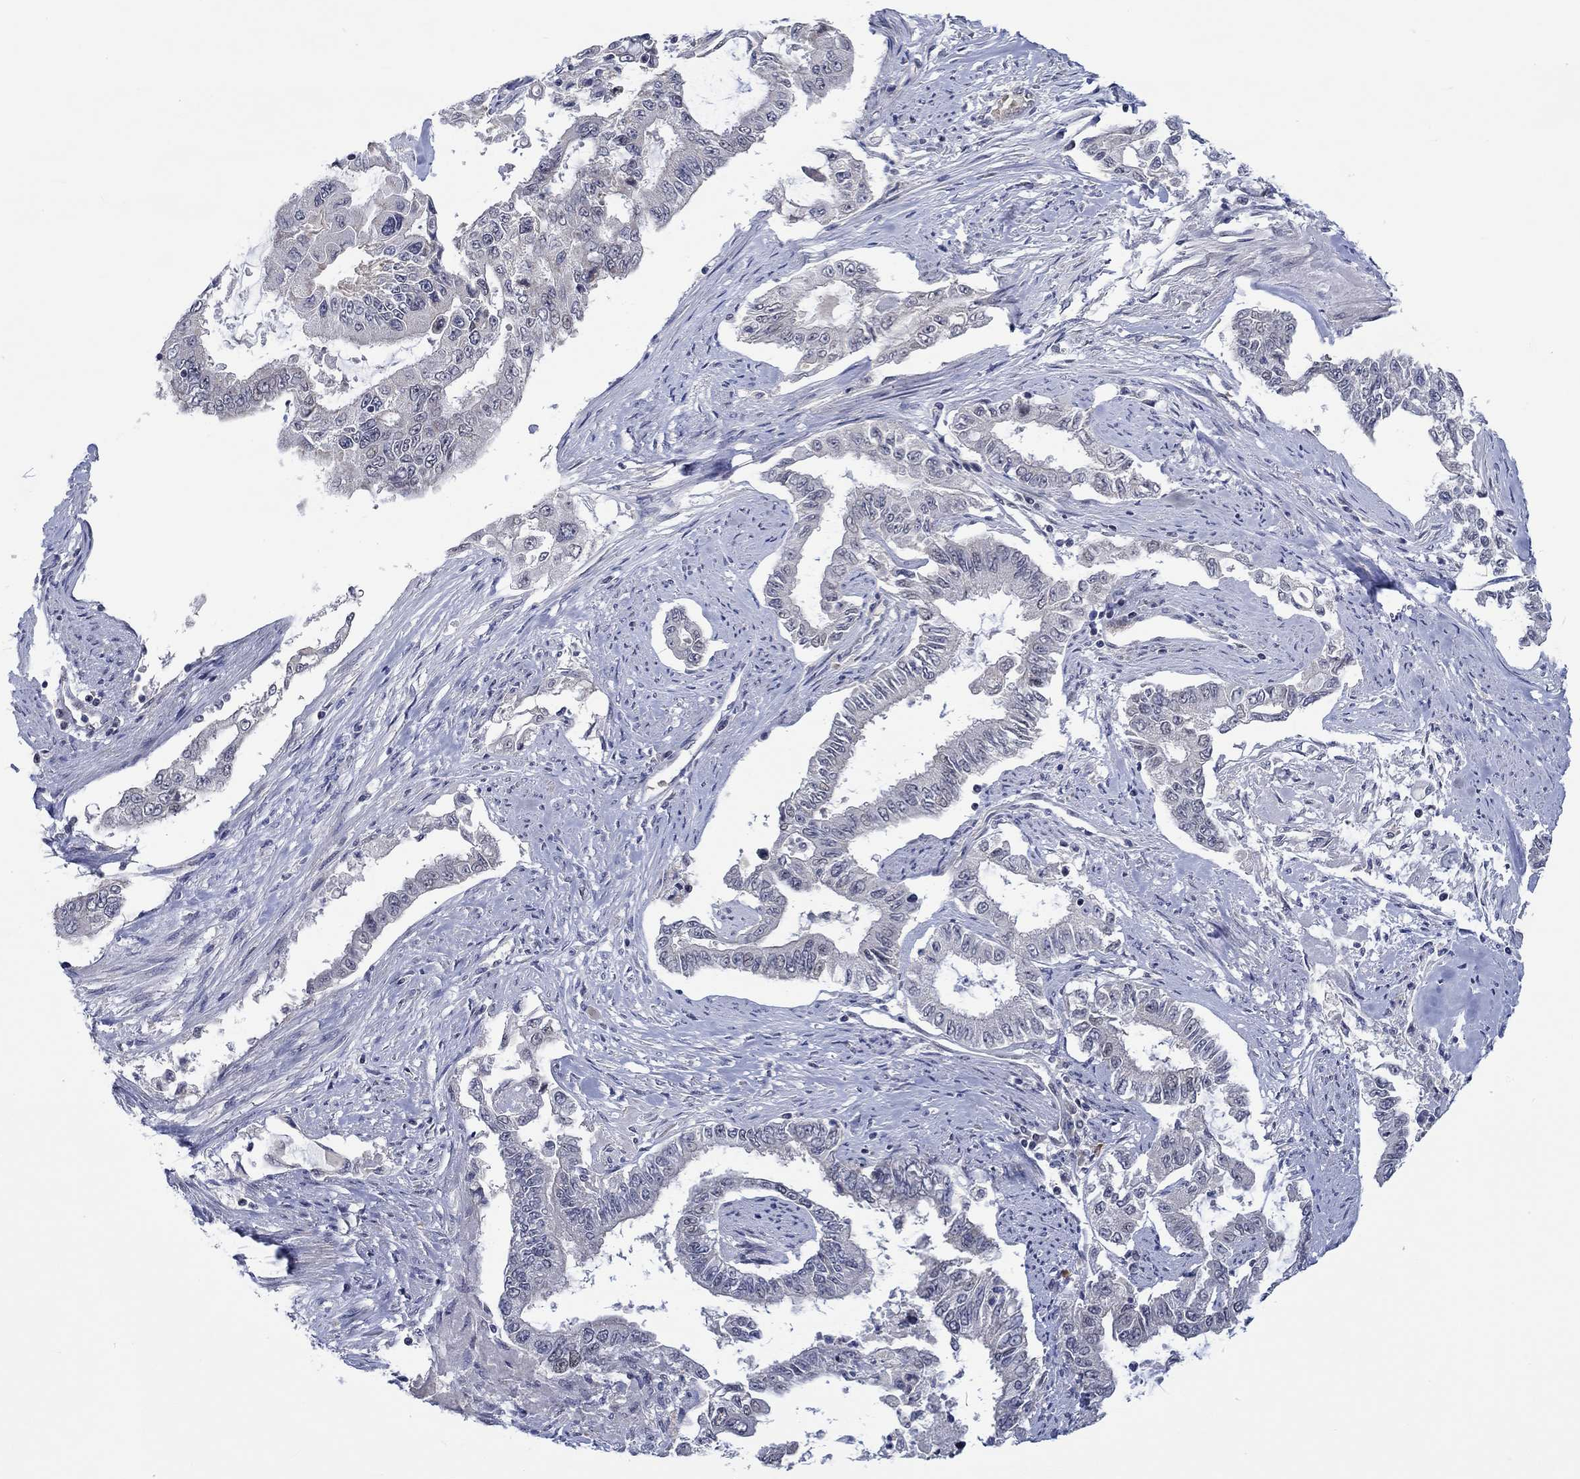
{"staining": {"intensity": "negative", "quantity": "none", "location": "none"}, "tissue": "endometrial cancer", "cell_type": "Tumor cells", "image_type": "cancer", "snomed": [{"axis": "morphology", "description": "Adenocarcinoma, NOS"}, {"axis": "topography", "description": "Uterus"}], "caption": "DAB immunohistochemical staining of adenocarcinoma (endometrial) reveals no significant expression in tumor cells. (IHC, brightfield microscopy, high magnification).", "gene": "WASF1", "patient": {"sex": "female", "age": 59}}